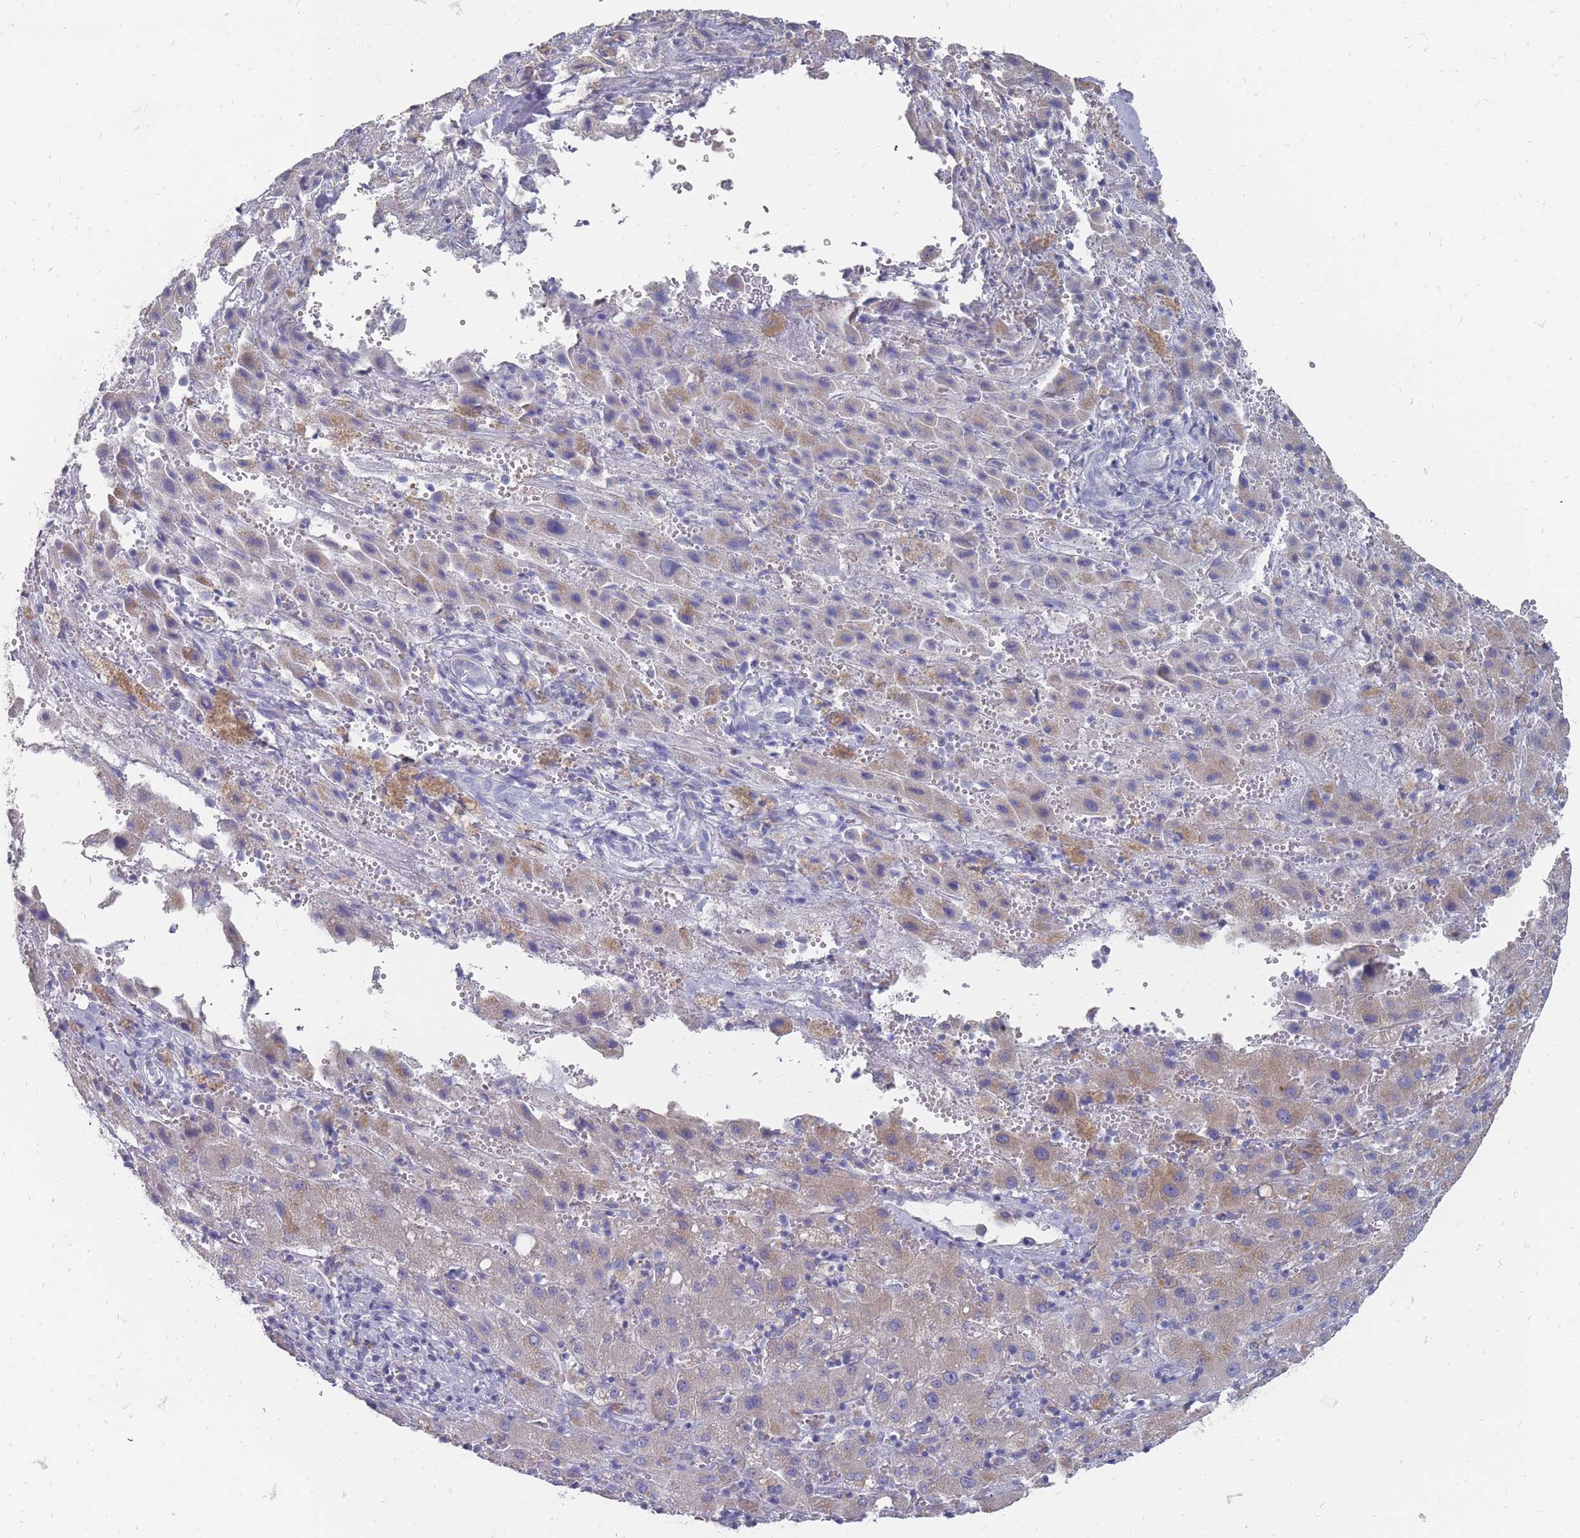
{"staining": {"intensity": "weak", "quantity": "<25%", "location": "cytoplasmic/membranous"}, "tissue": "liver cancer", "cell_type": "Tumor cells", "image_type": "cancer", "snomed": [{"axis": "morphology", "description": "Carcinoma, Hepatocellular, NOS"}, {"axis": "topography", "description": "Liver"}], "caption": "Photomicrograph shows no protein positivity in tumor cells of liver cancer (hepatocellular carcinoma) tissue. (Brightfield microscopy of DAB (3,3'-diaminobenzidine) IHC at high magnification).", "gene": "OTULINL", "patient": {"sex": "female", "age": 58}}